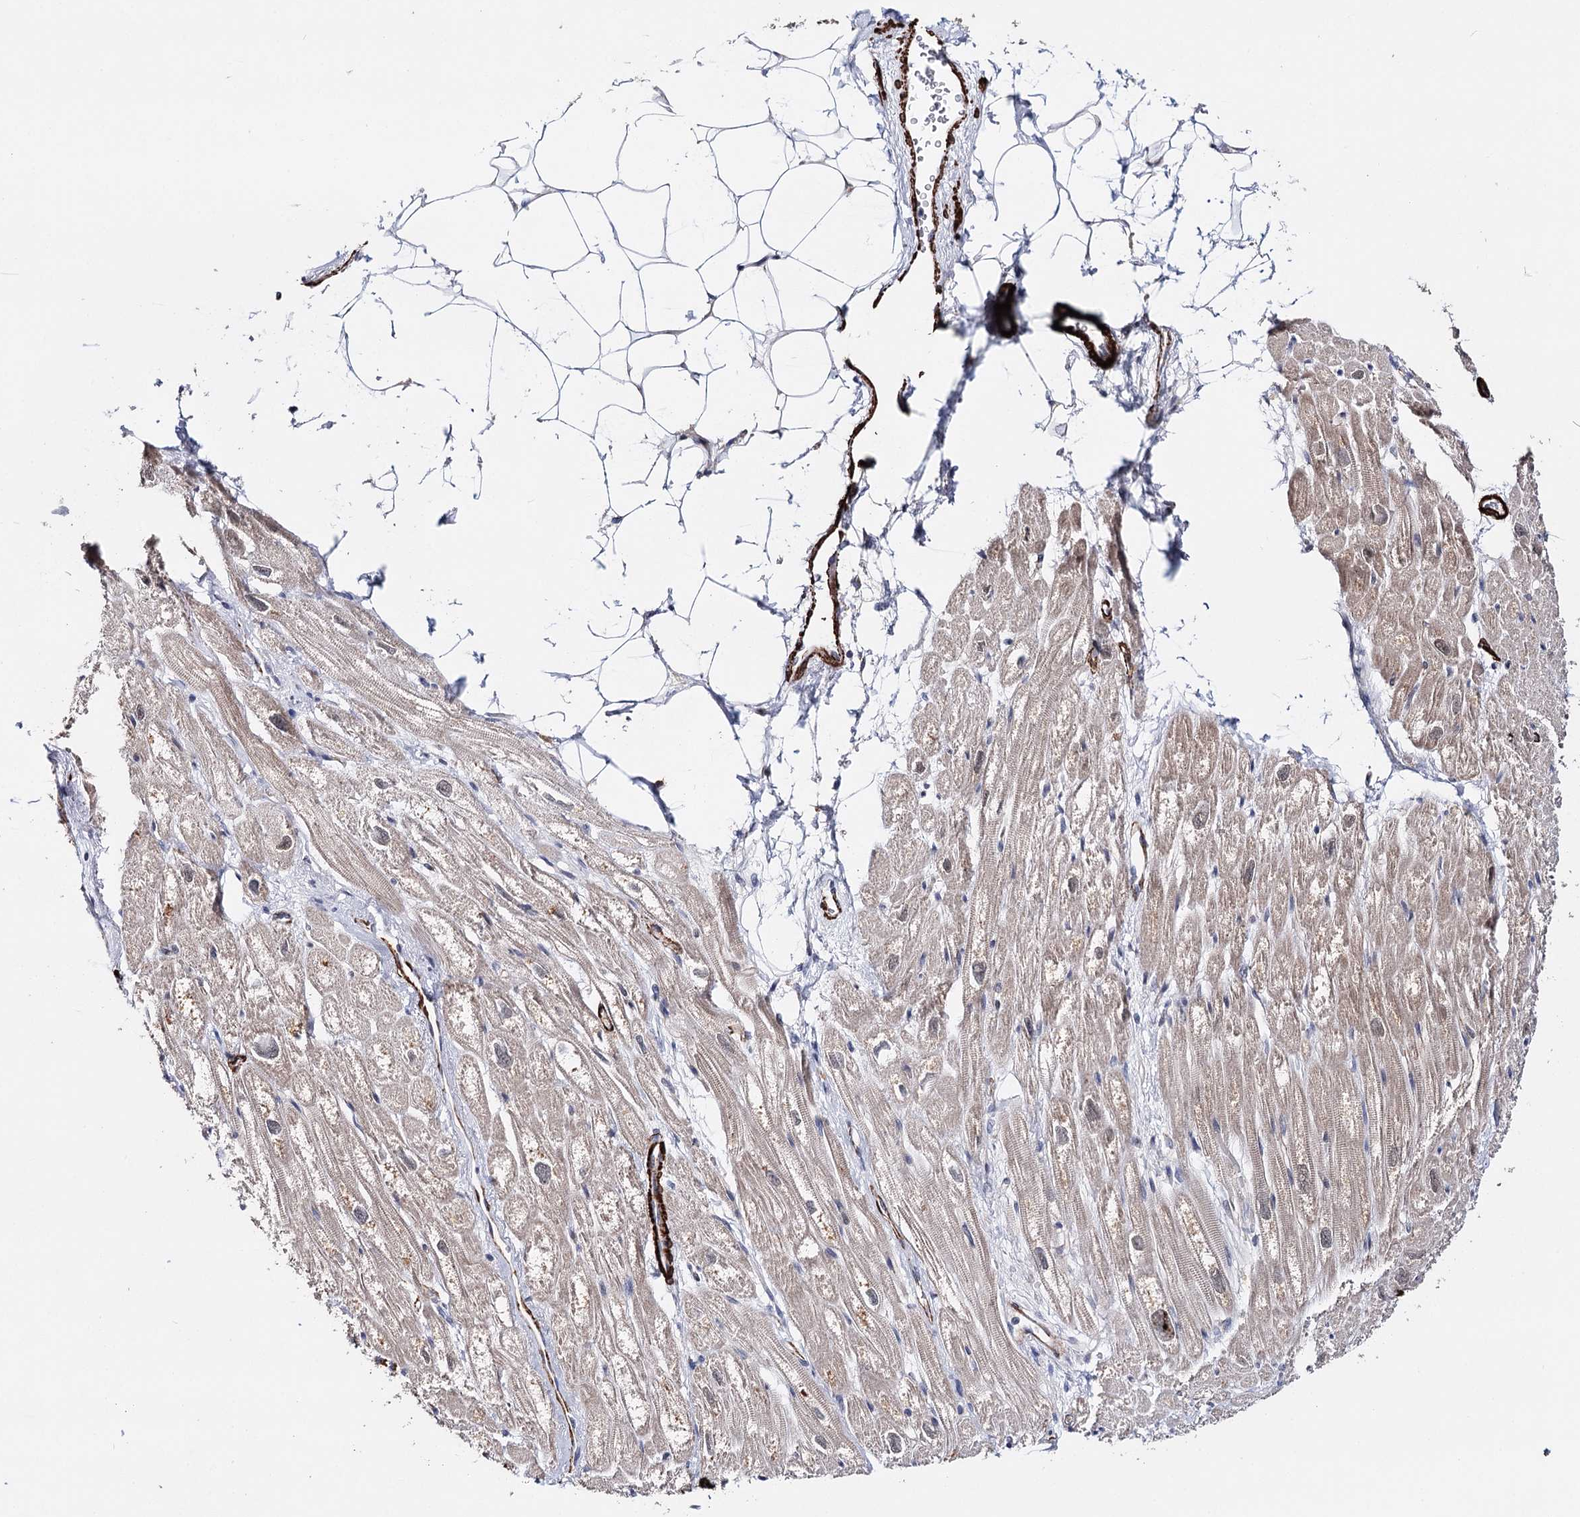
{"staining": {"intensity": "weak", "quantity": ">75%", "location": "cytoplasmic/membranous"}, "tissue": "heart muscle", "cell_type": "Cardiomyocytes", "image_type": "normal", "snomed": [{"axis": "morphology", "description": "Normal tissue, NOS"}, {"axis": "topography", "description": "Heart"}], "caption": "This histopathology image displays IHC staining of unremarkable human heart muscle, with low weak cytoplasmic/membranous positivity in about >75% of cardiomyocytes.", "gene": "CFAP46", "patient": {"sex": "male", "age": 50}}